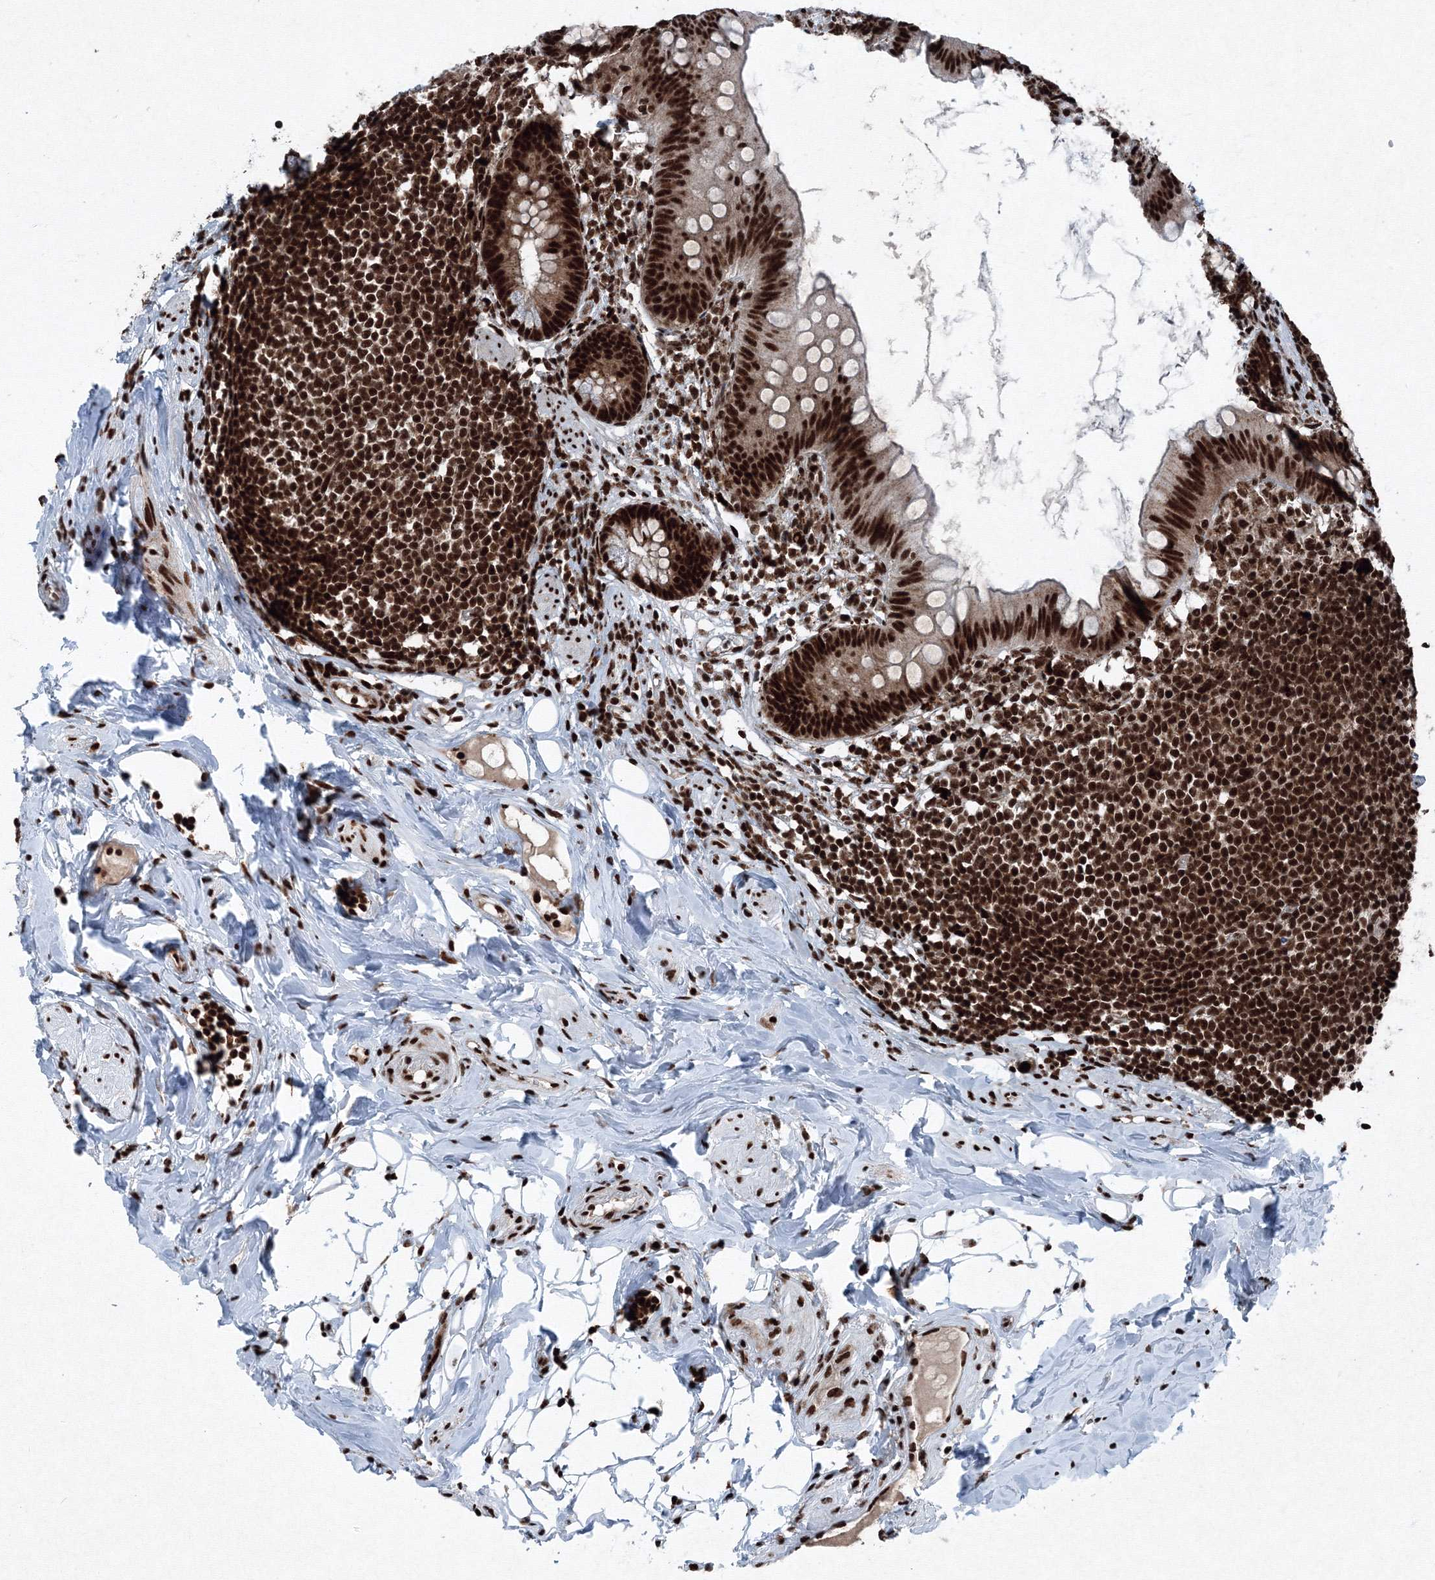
{"staining": {"intensity": "strong", "quantity": ">75%", "location": "nuclear"}, "tissue": "appendix", "cell_type": "Glandular cells", "image_type": "normal", "snomed": [{"axis": "morphology", "description": "Normal tissue, NOS"}, {"axis": "topography", "description": "Appendix"}], "caption": "Immunohistochemical staining of normal appendix shows strong nuclear protein expression in approximately >75% of glandular cells.", "gene": "SNRPC", "patient": {"sex": "female", "age": 62}}